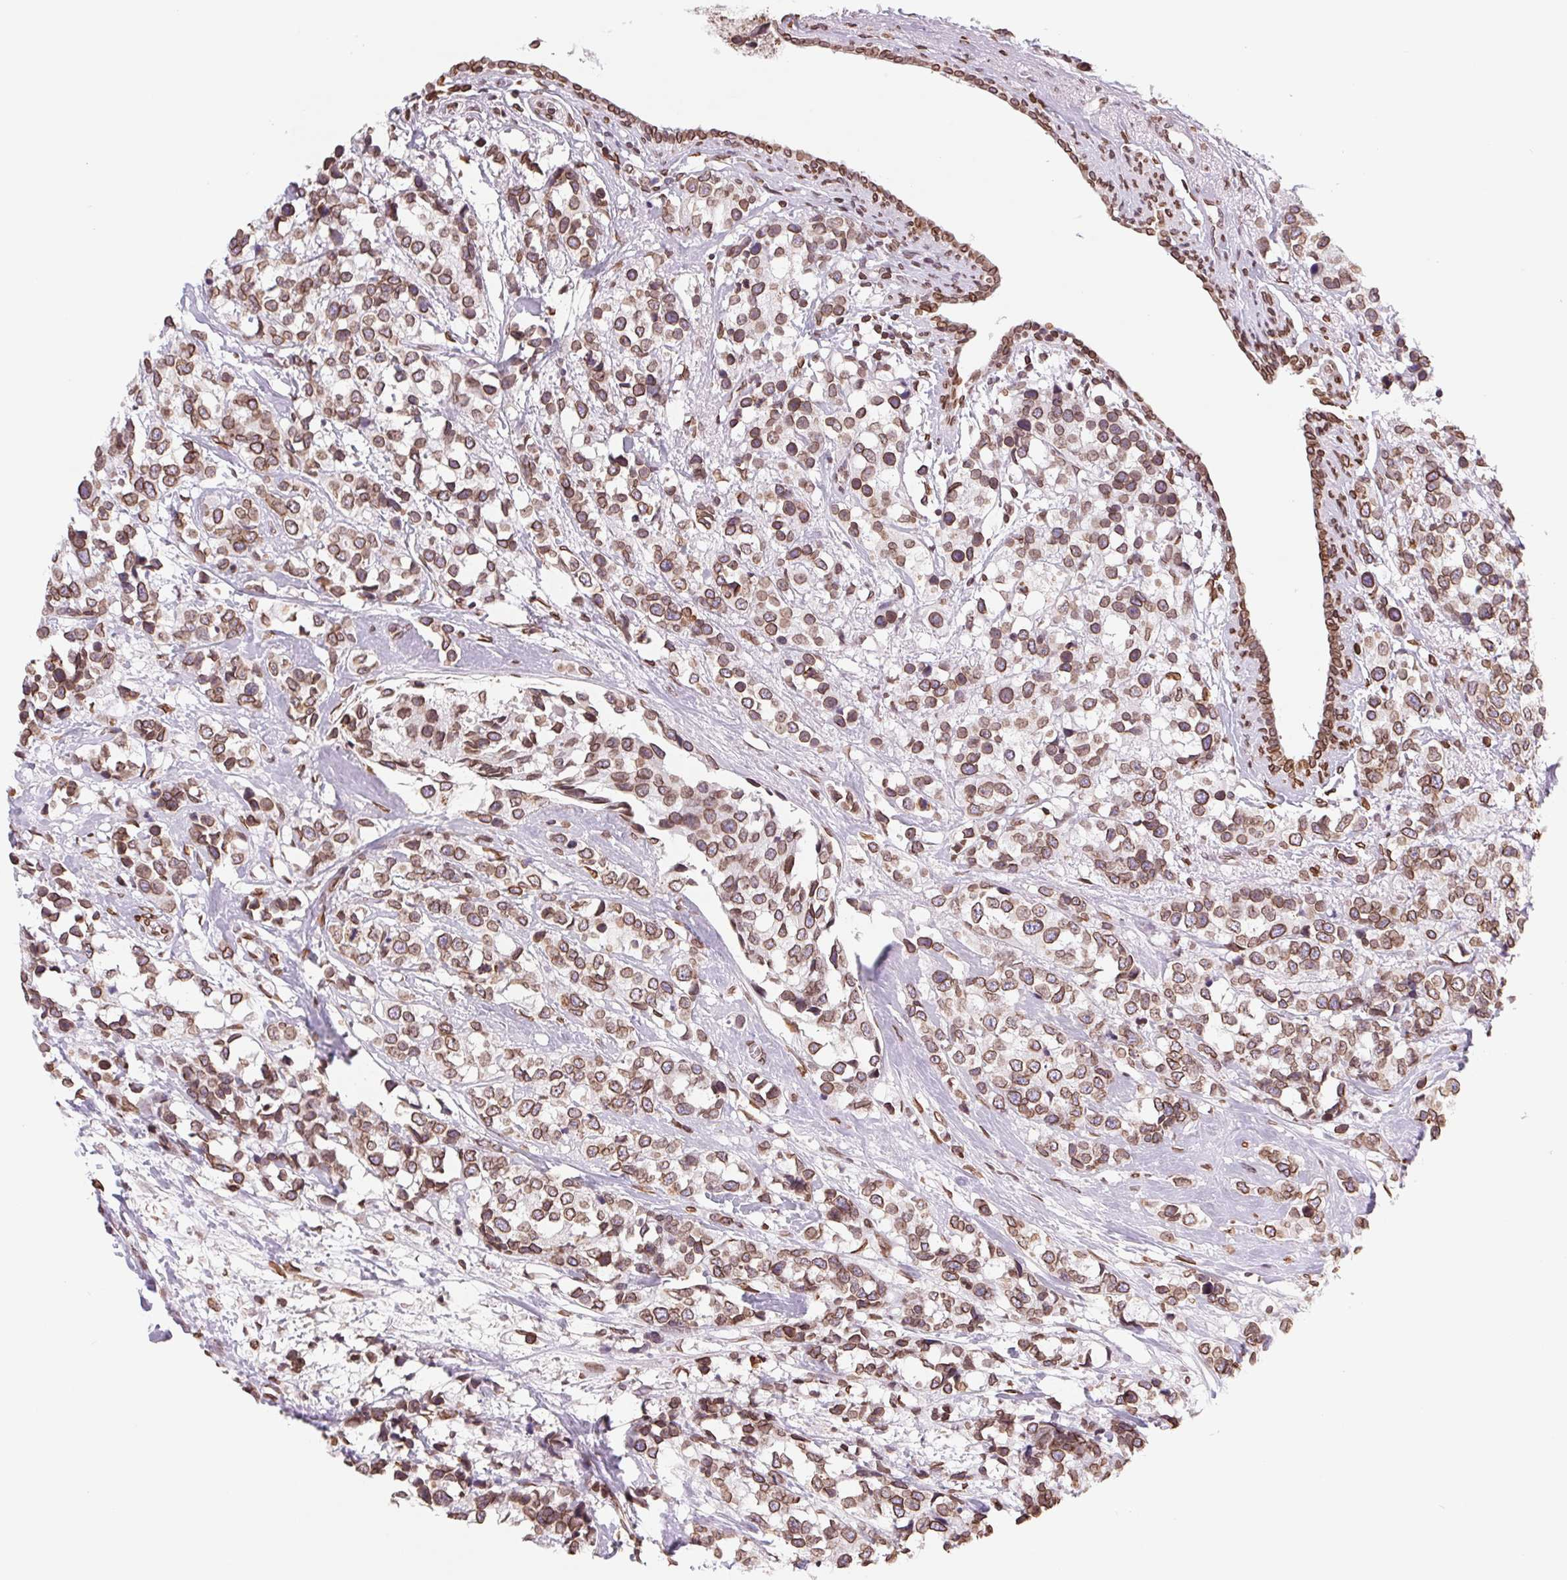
{"staining": {"intensity": "moderate", "quantity": ">75%", "location": "cytoplasmic/membranous,nuclear"}, "tissue": "breast cancer", "cell_type": "Tumor cells", "image_type": "cancer", "snomed": [{"axis": "morphology", "description": "Lobular carcinoma"}, {"axis": "topography", "description": "Breast"}], "caption": "IHC staining of breast cancer (lobular carcinoma), which reveals medium levels of moderate cytoplasmic/membranous and nuclear staining in approximately >75% of tumor cells indicating moderate cytoplasmic/membranous and nuclear protein expression. The staining was performed using DAB (brown) for protein detection and nuclei were counterstained in hematoxylin (blue).", "gene": "LMNB2", "patient": {"sex": "female", "age": 59}}